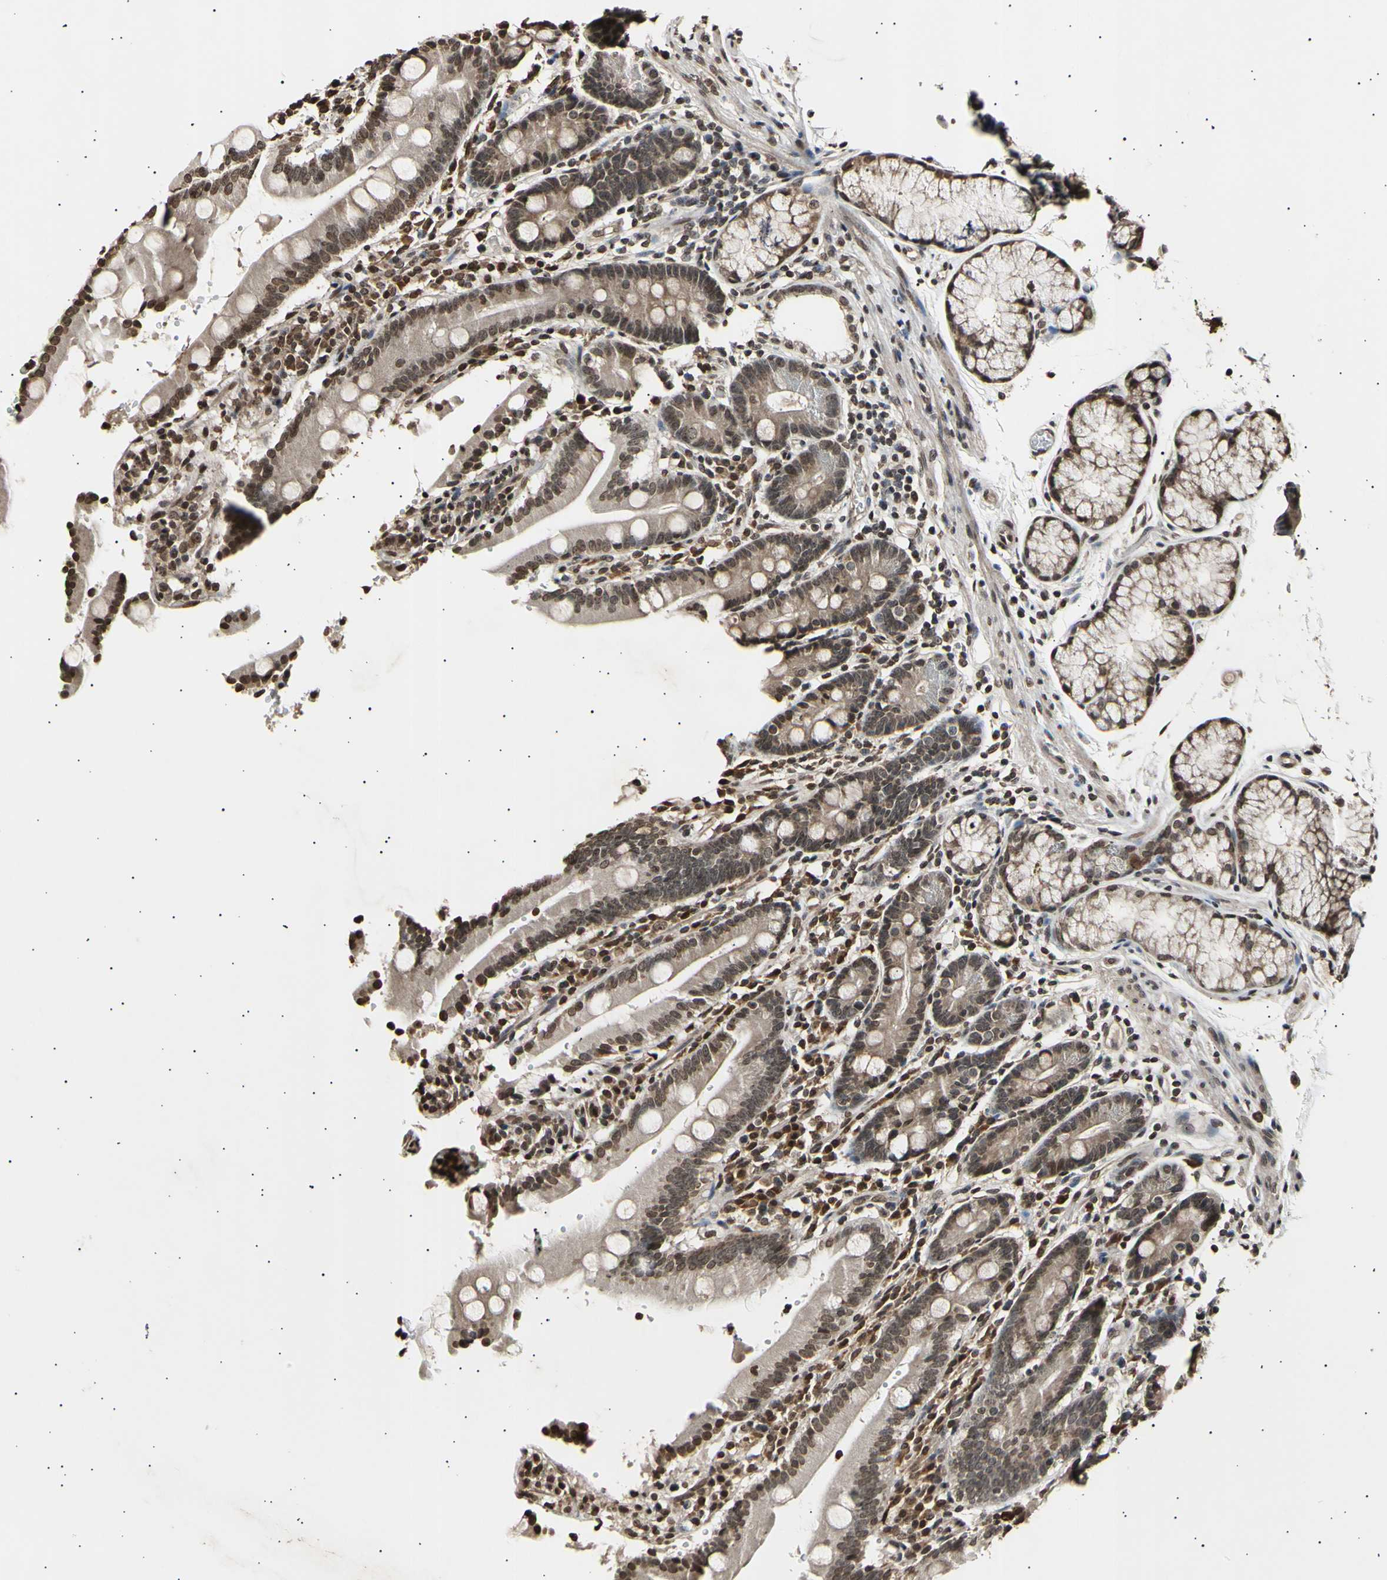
{"staining": {"intensity": "moderate", "quantity": ">75%", "location": "cytoplasmic/membranous,nuclear"}, "tissue": "duodenum", "cell_type": "Glandular cells", "image_type": "normal", "snomed": [{"axis": "morphology", "description": "Normal tissue, NOS"}, {"axis": "topography", "description": "Small intestine, NOS"}], "caption": "The histopathology image demonstrates a brown stain indicating the presence of a protein in the cytoplasmic/membranous,nuclear of glandular cells in duodenum.", "gene": "ANAPC7", "patient": {"sex": "female", "age": 71}}